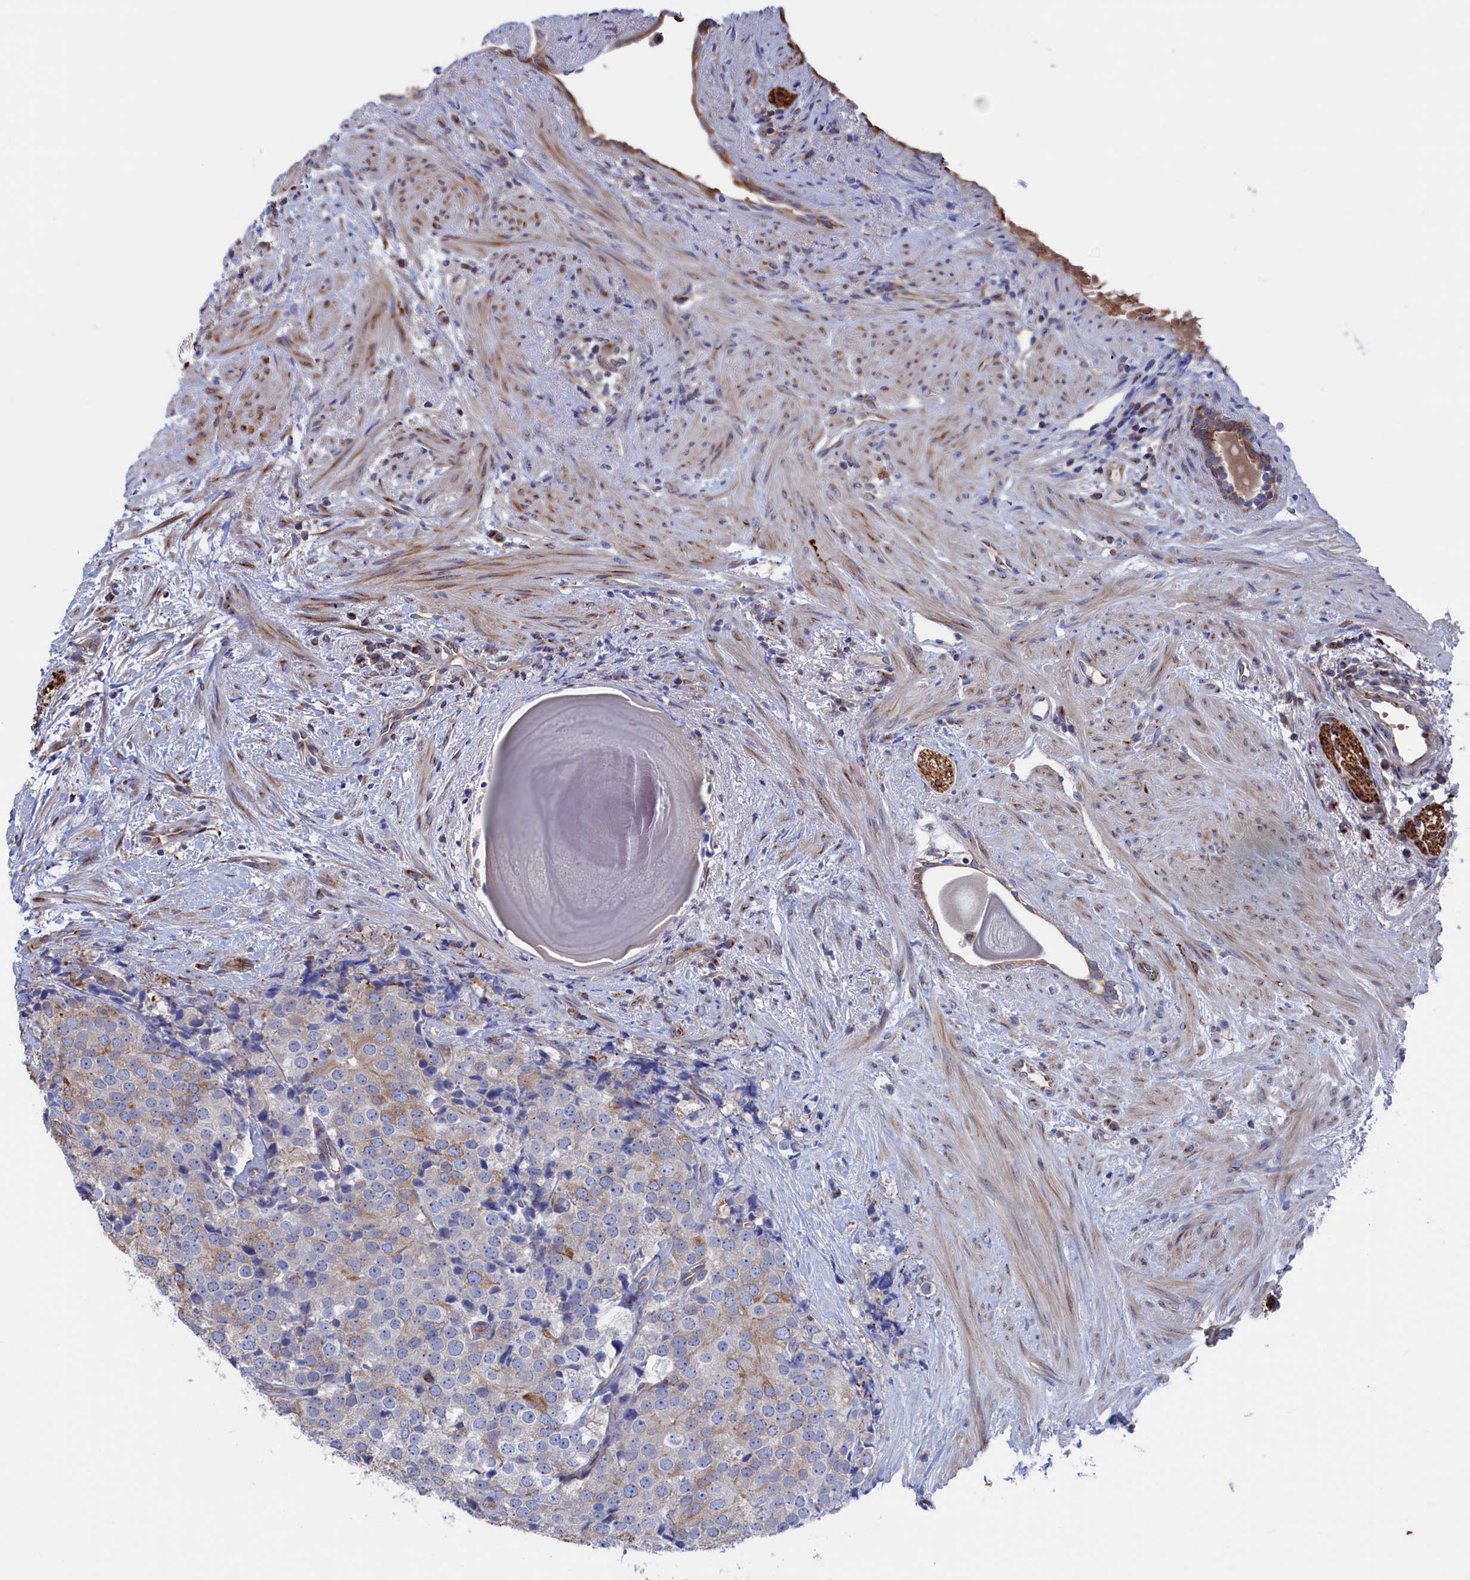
{"staining": {"intensity": "weak", "quantity": "<25%", "location": "cytoplasmic/membranous"}, "tissue": "prostate cancer", "cell_type": "Tumor cells", "image_type": "cancer", "snomed": [{"axis": "morphology", "description": "Adenocarcinoma, High grade"}, {"axis": "topography", "description": "Prostate"}], "caption": "An image of adenocarcinoma (high-grade) (prostate) stained for a protein shows no brown staining in tumor cells. (Immunohistochemistry (ihc), brightfield microscopy, high magnification).", "gene": "NUTF2", "patient": {"sex": "male", "age": 49}}